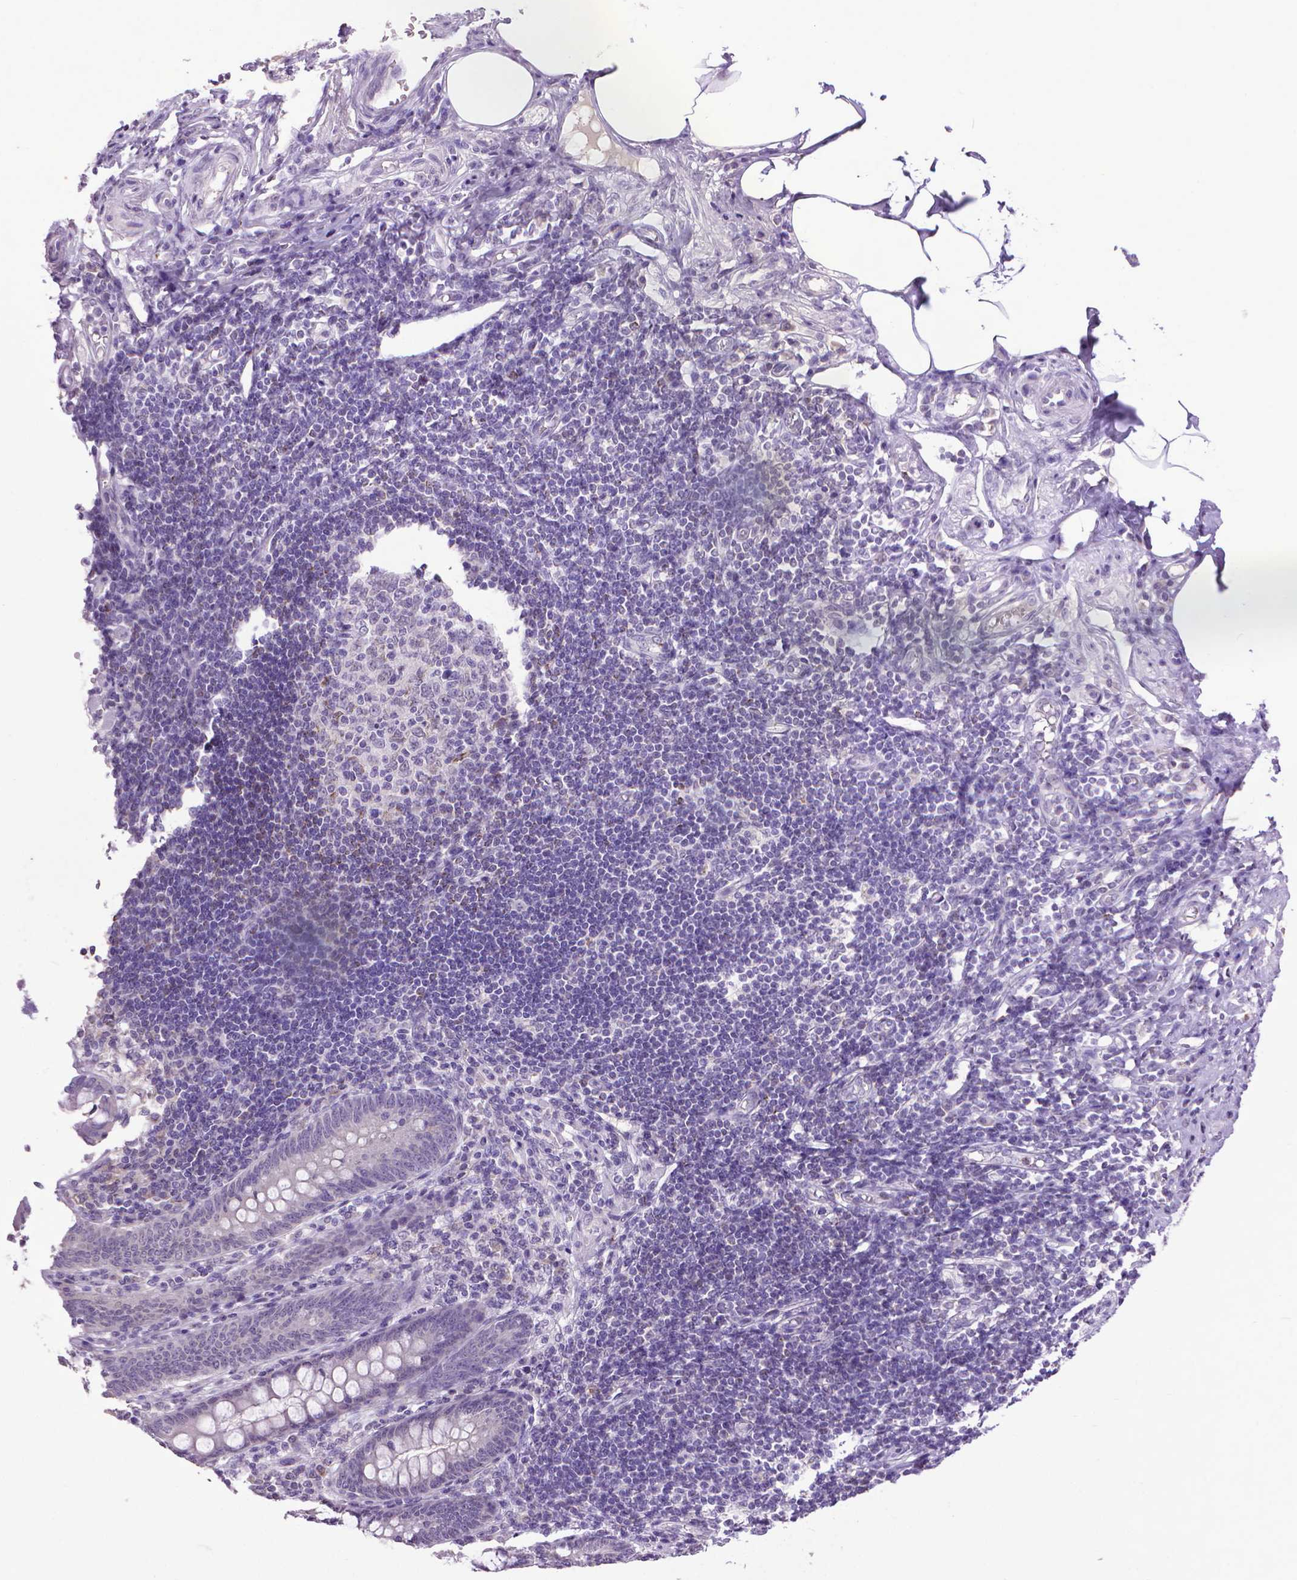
{"staining": {"intensity": "negative", "quantity": "none", "location": "none"}, "tissue": "appendix", "cell_type": "Glandular cells", "image_type": "normal", "snomed": [{"axis": "morphology", "description": "Normal tissue, NOS"}, {"axis": "topography", "description": "Appendix"}], "caption": "Immunohistochemical staining of normal human appendix exhibits no significant staining in glandular cells.", "gene": "KMO", "patient": {"sex": "female", "age": 57}}